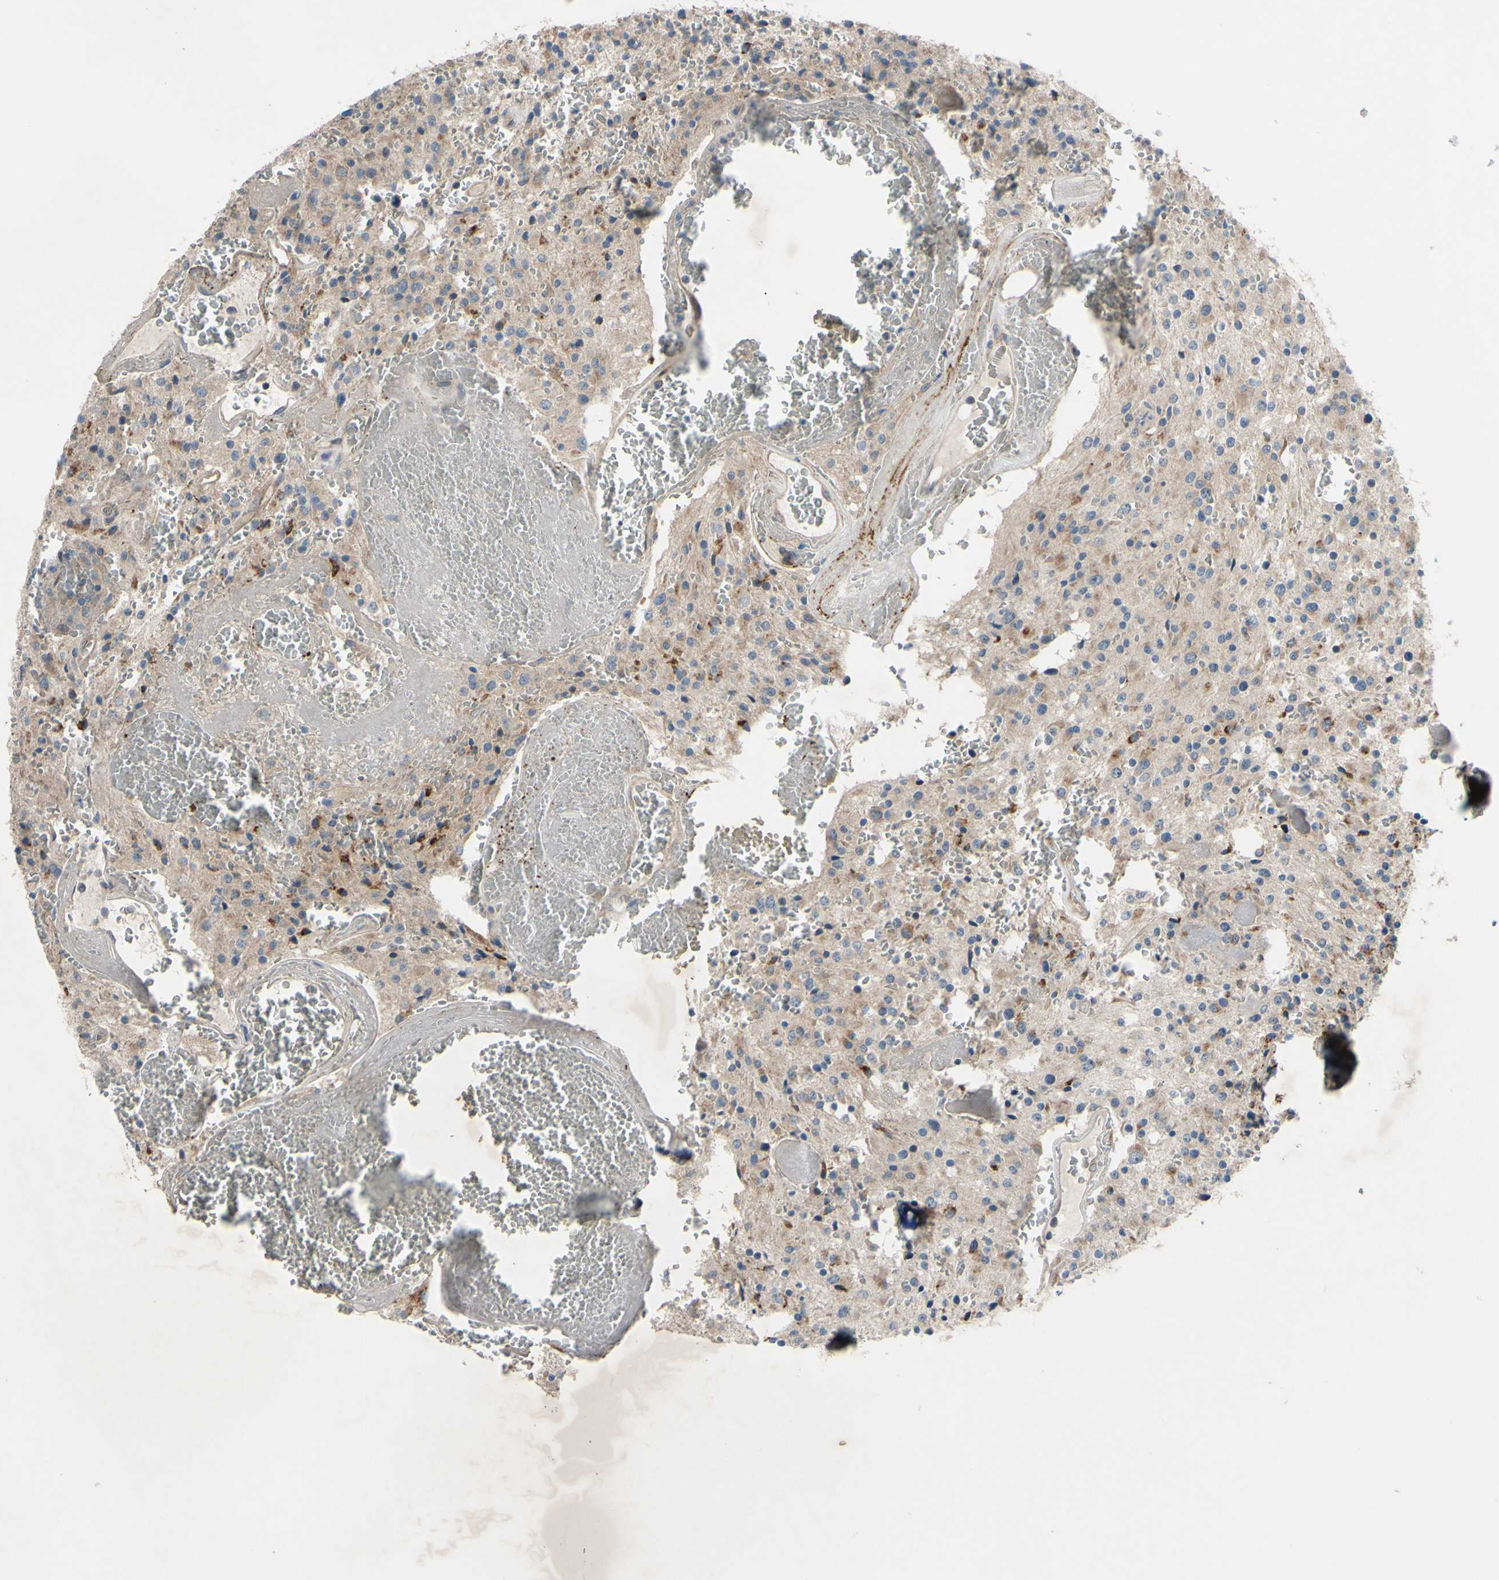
{"staining": {"intensity": "moderate", "quantity": "<25%", "location": "cytoplasmic/membranous"}, "tissue": "glioma", "cell_type": "Tumor cells", "image_type": "cancer", "snomed": [{"axis": "morphology", "description": "Glioma, malignant, Low grade"}, {"axis": "topography", "description": "Brain"}], "caption": "Tumor cells exhibit moderate cytoplasmic/membranous expression in approximately <25% of cells in low-grade glioma (malignant). The staining was performed using DAB, with brown indicating positive protein expression. Nuclei are stained blue with hematoxylin.", "gene": "HILPDA", "patient": {"sex": "male", "age": 58}}